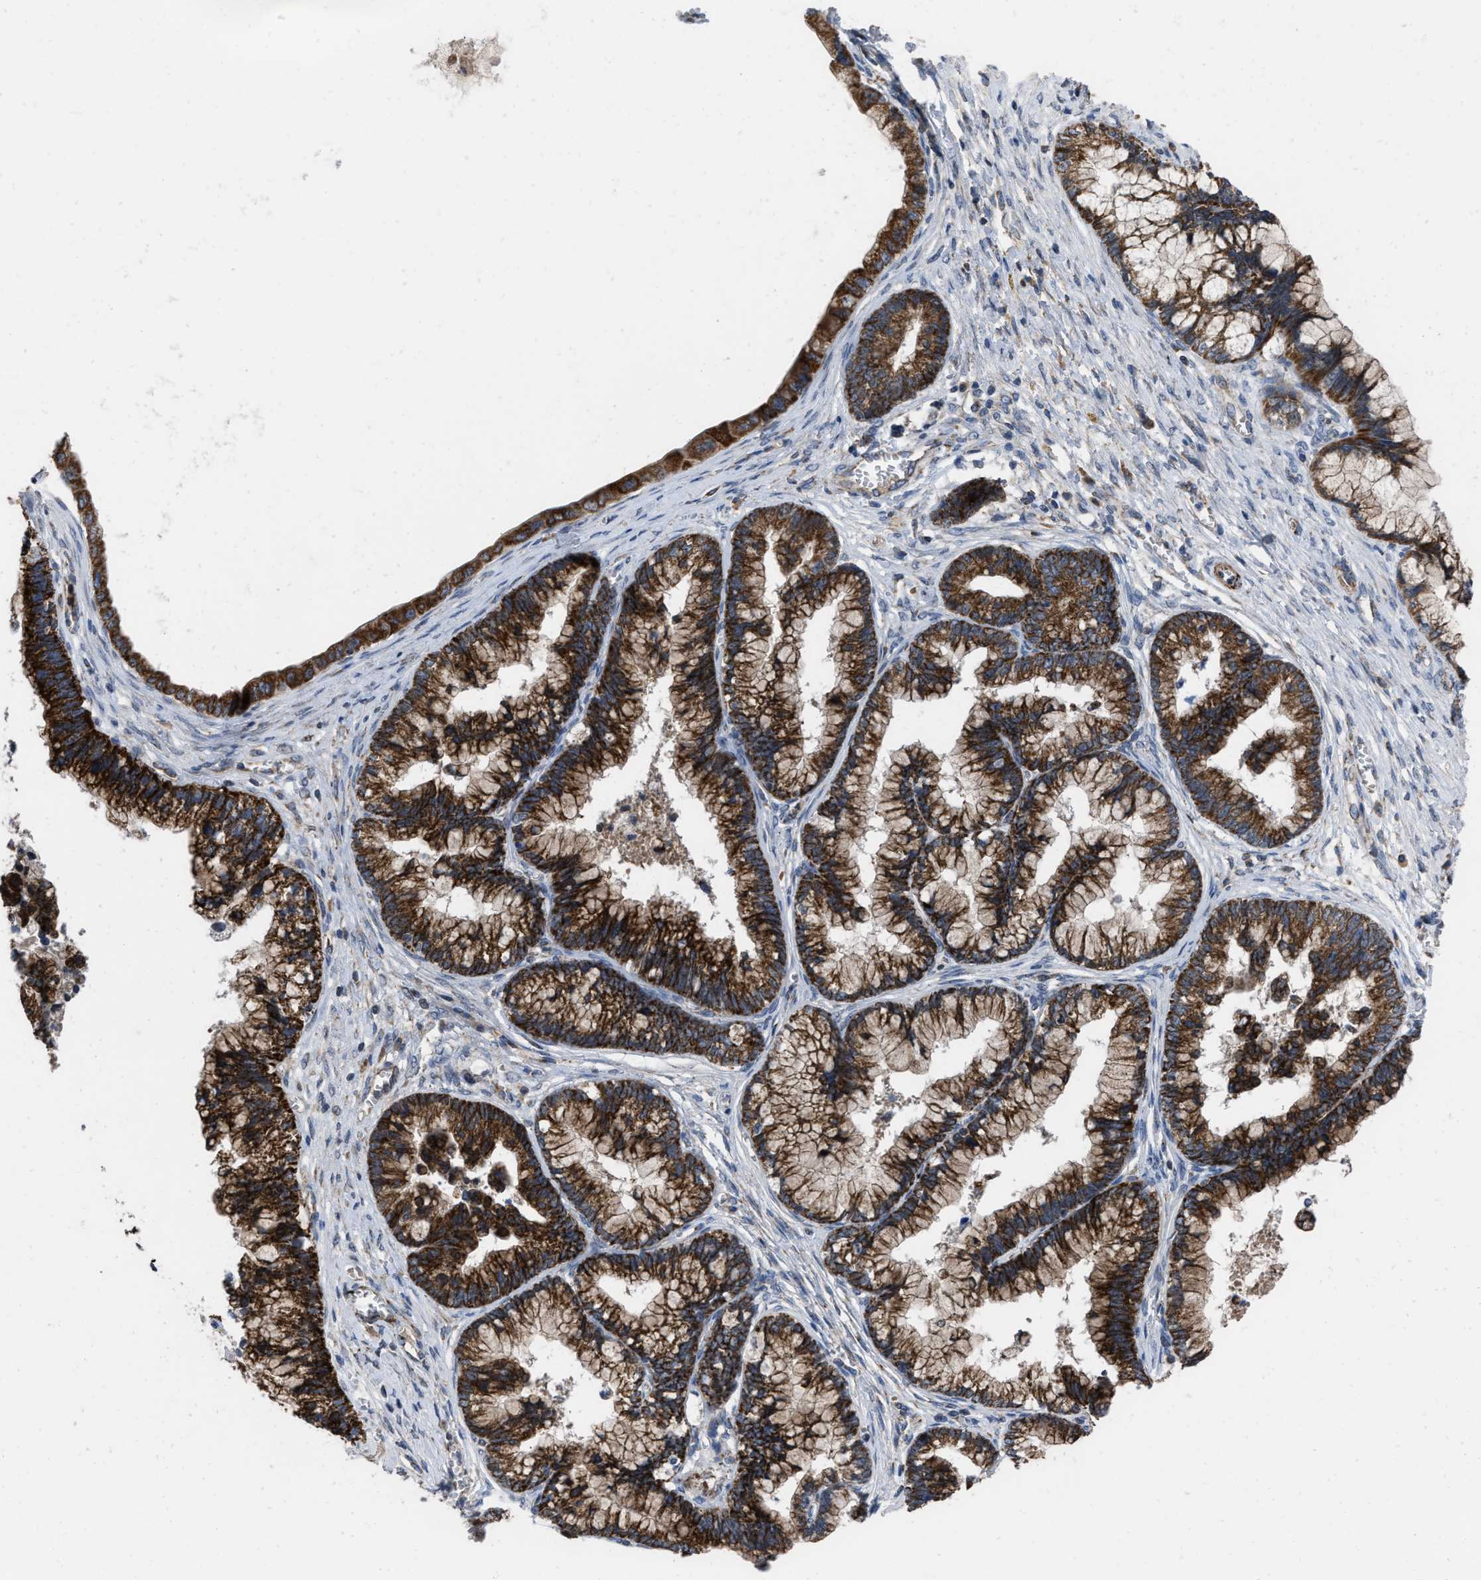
{"staining": {"intensity": "strong", "quantity": ">75%", "location": "cytoplasmic/membranous"}, "tissue": "cervical cancer", "cell_type": "Tumor cells", "image_type": "cancer", "snomed": [{"axis": "morphology", "description": "Adenocarcinoma, NOS"}, {"axis": "topography", "description": "Cervix"}], "caption": "Immunohistochemical staining of human cervical cancer (adenocarcinoma) displays strong cytoplasmic/membranous protein staining in about >75% of tumor cells. The protein of interest is shown in brown color, while the nuclei are stained blue.", "gene": "AKAP1", "patient": {"sex": "female", "age": 44}}